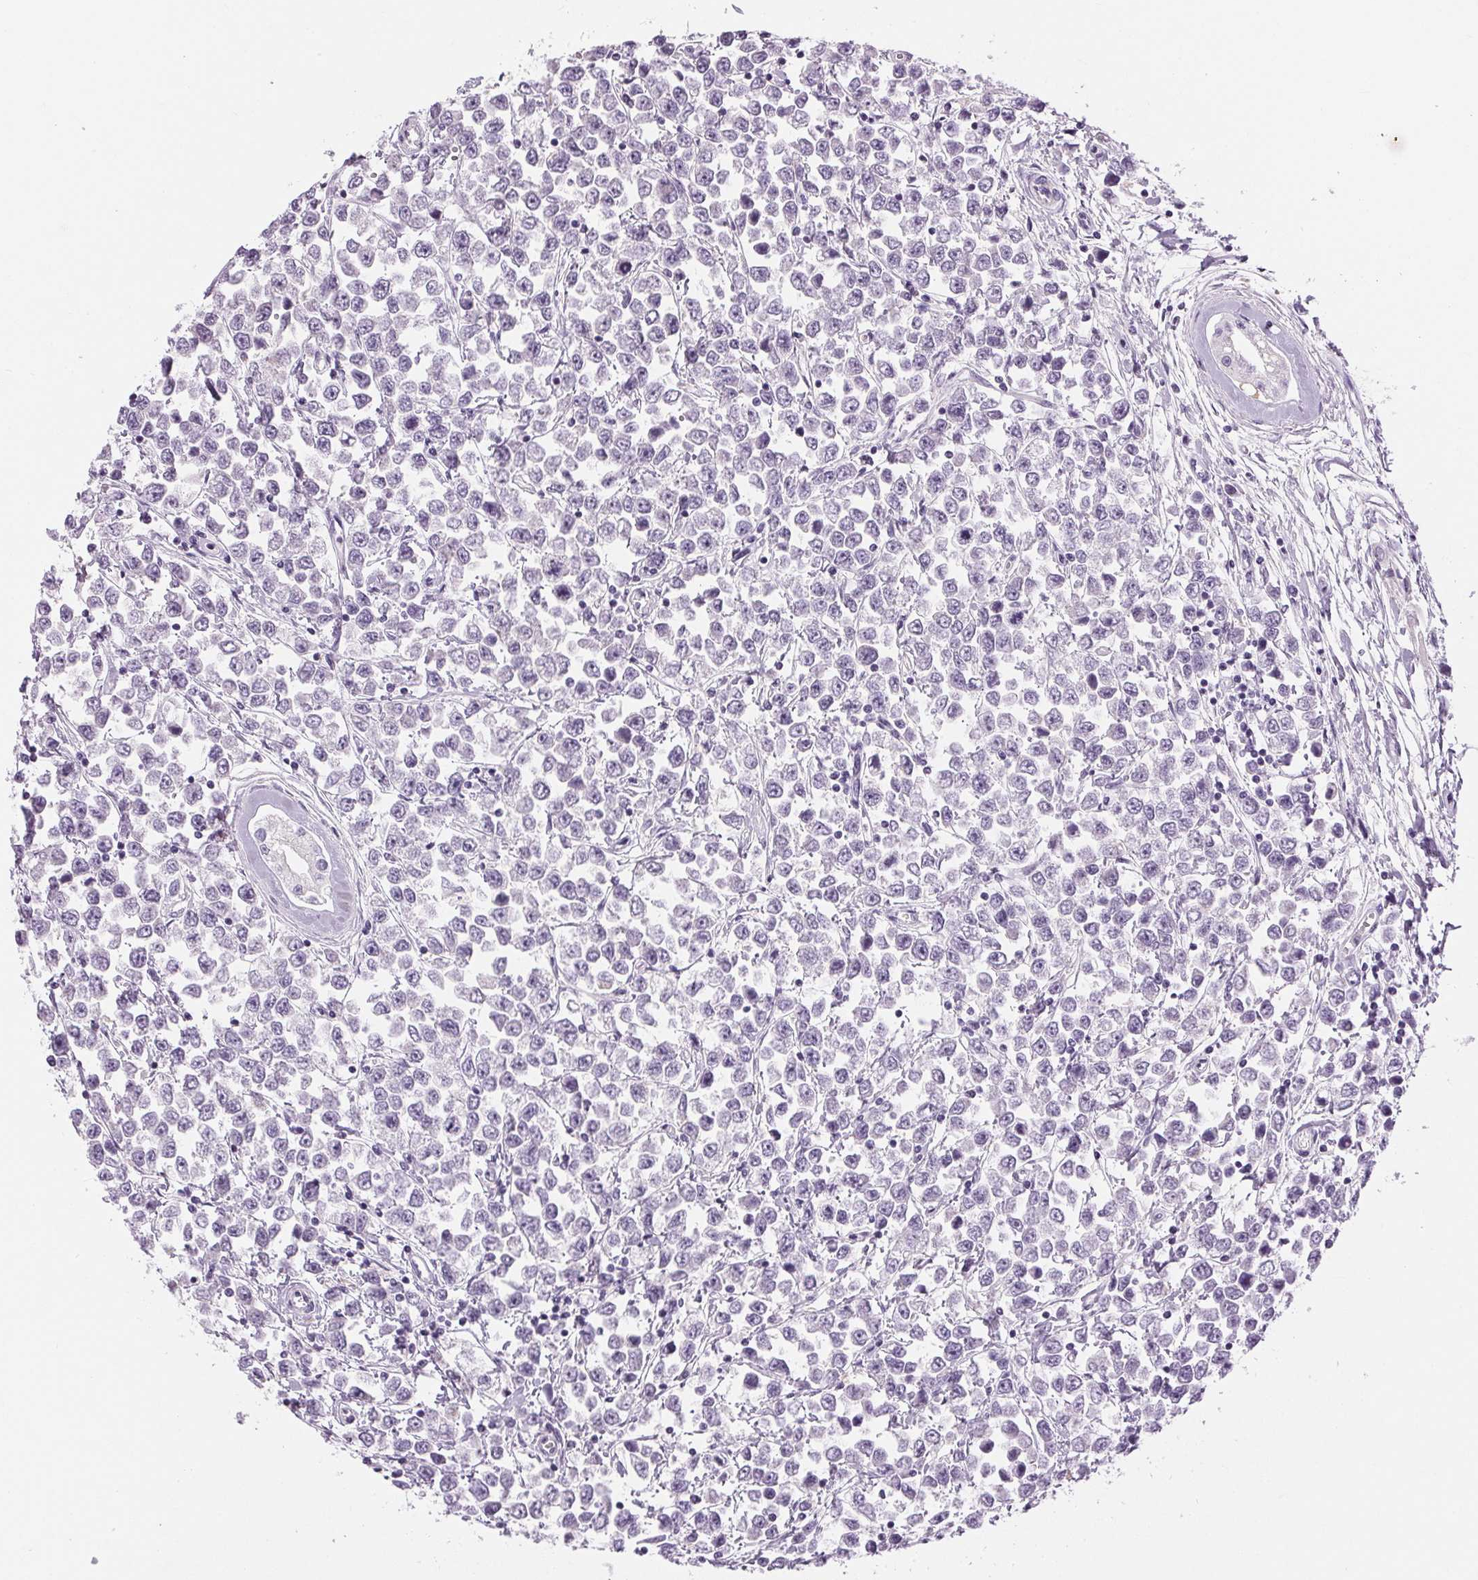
{"staining": {"intensity": "negative", "quantity": "none", "location": "none"}, "tissue": "testis cancer", "cell_type": "Tumor cells", "image_type": "cancer", "snomed": [{"axis": "morphology", "description": "Seminoma, NOS"}, {"axis": "topography", "description": "Testis"}], "caption": "An image of human seminoma (testis) is negative for staining in tumor cells.", "gene": "MISP", "patient": {"sex": "male", "age": 34}}